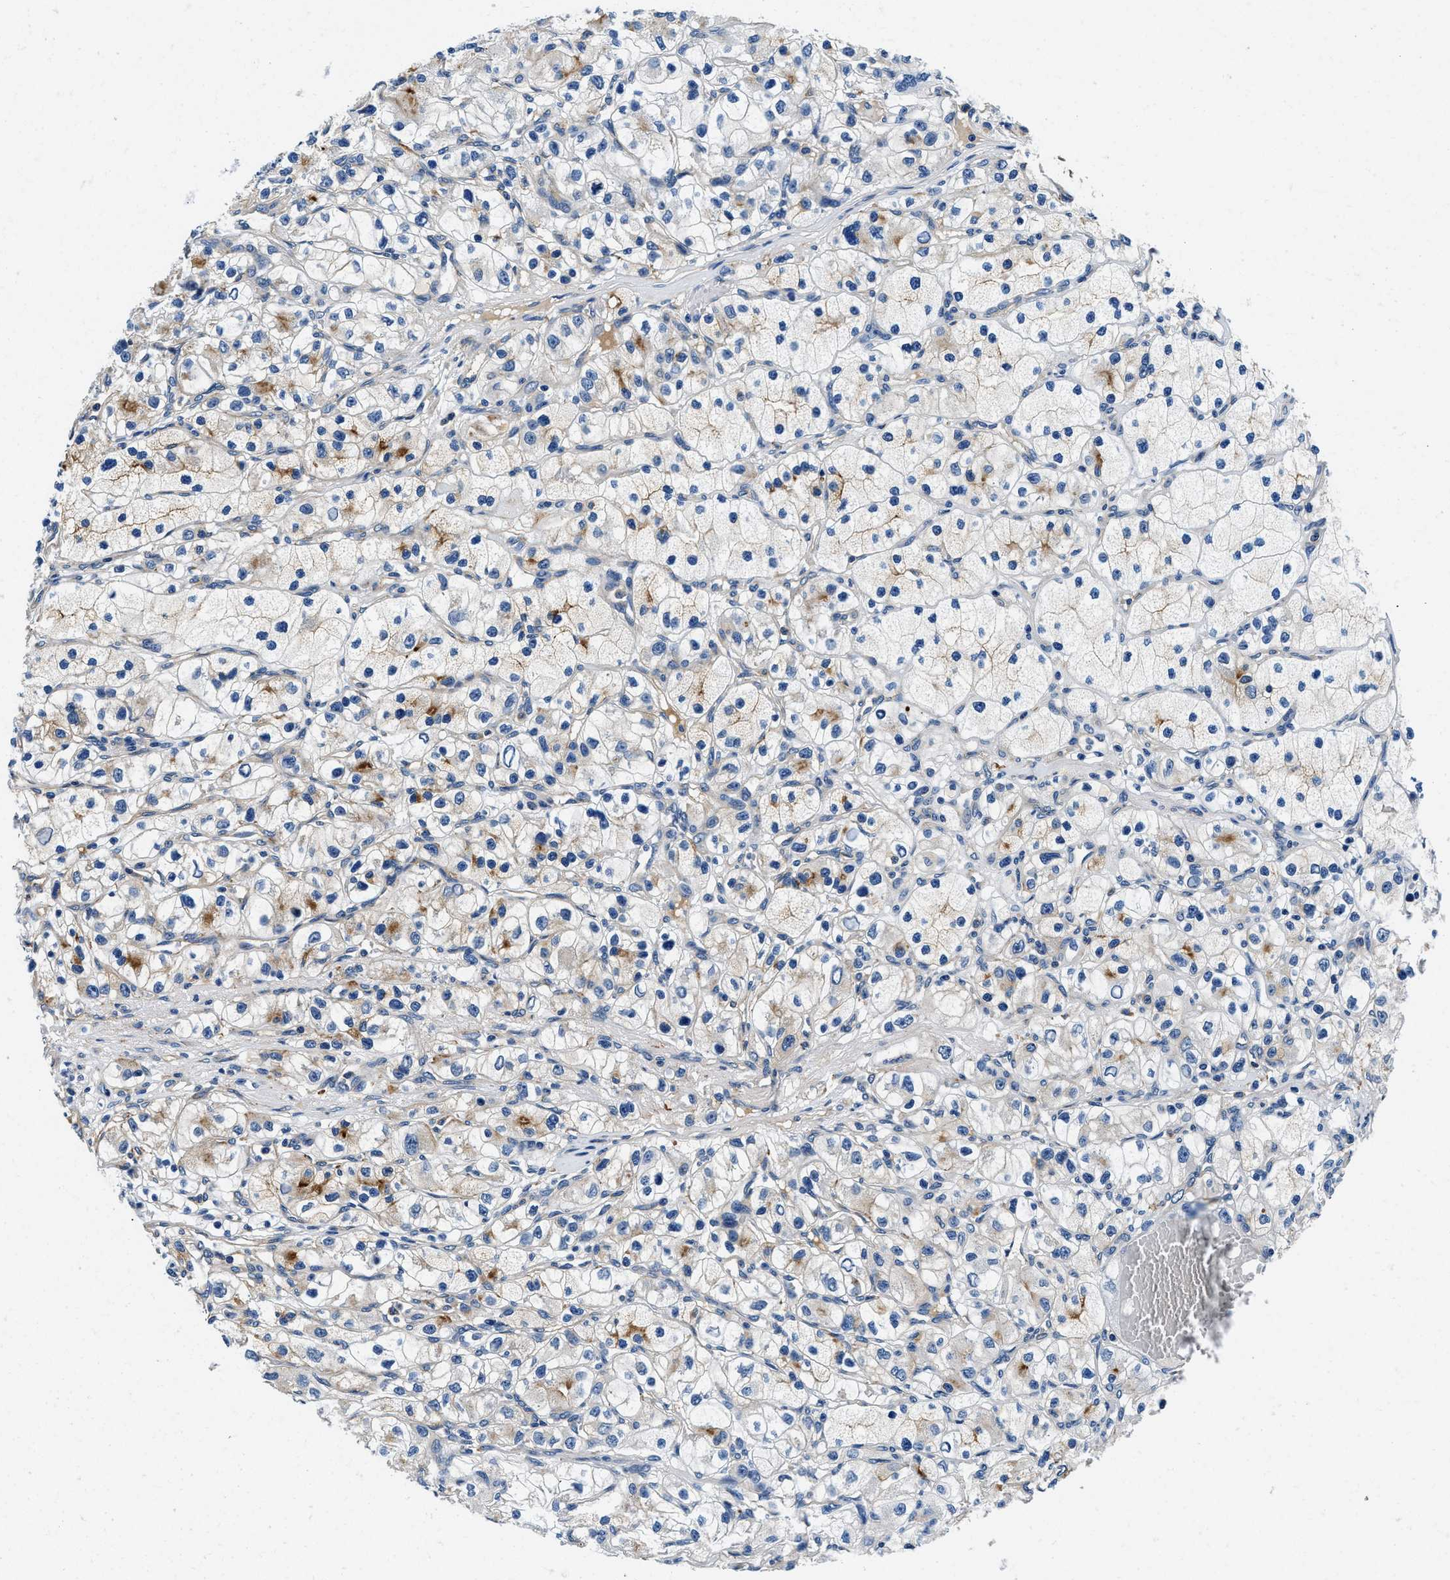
{"staining": {"intensity": "negative", "quantity": "none", "location": "none"}, "tissue": "renal cancer", "cell_type": "Tumor cells", "image_type": "cancer", "snomed": [{"axis": "morphology", "description": "Adenocarcinoma, NOS"}, {"axis": "topography", "description": "Kidney"}], "caption": "An immunohistochemistry (IHC) histopathology image of adenocarcinoma (renal) is shown. There is no staining in tumor cells of adenocarcinoma (renal). (Brightfield microscopy of DAB (3,3'-diaminobenzidine) IHC at high magnification).", "gene": "ZFAND3", "patient": {"sex": "female", "age": 57}}